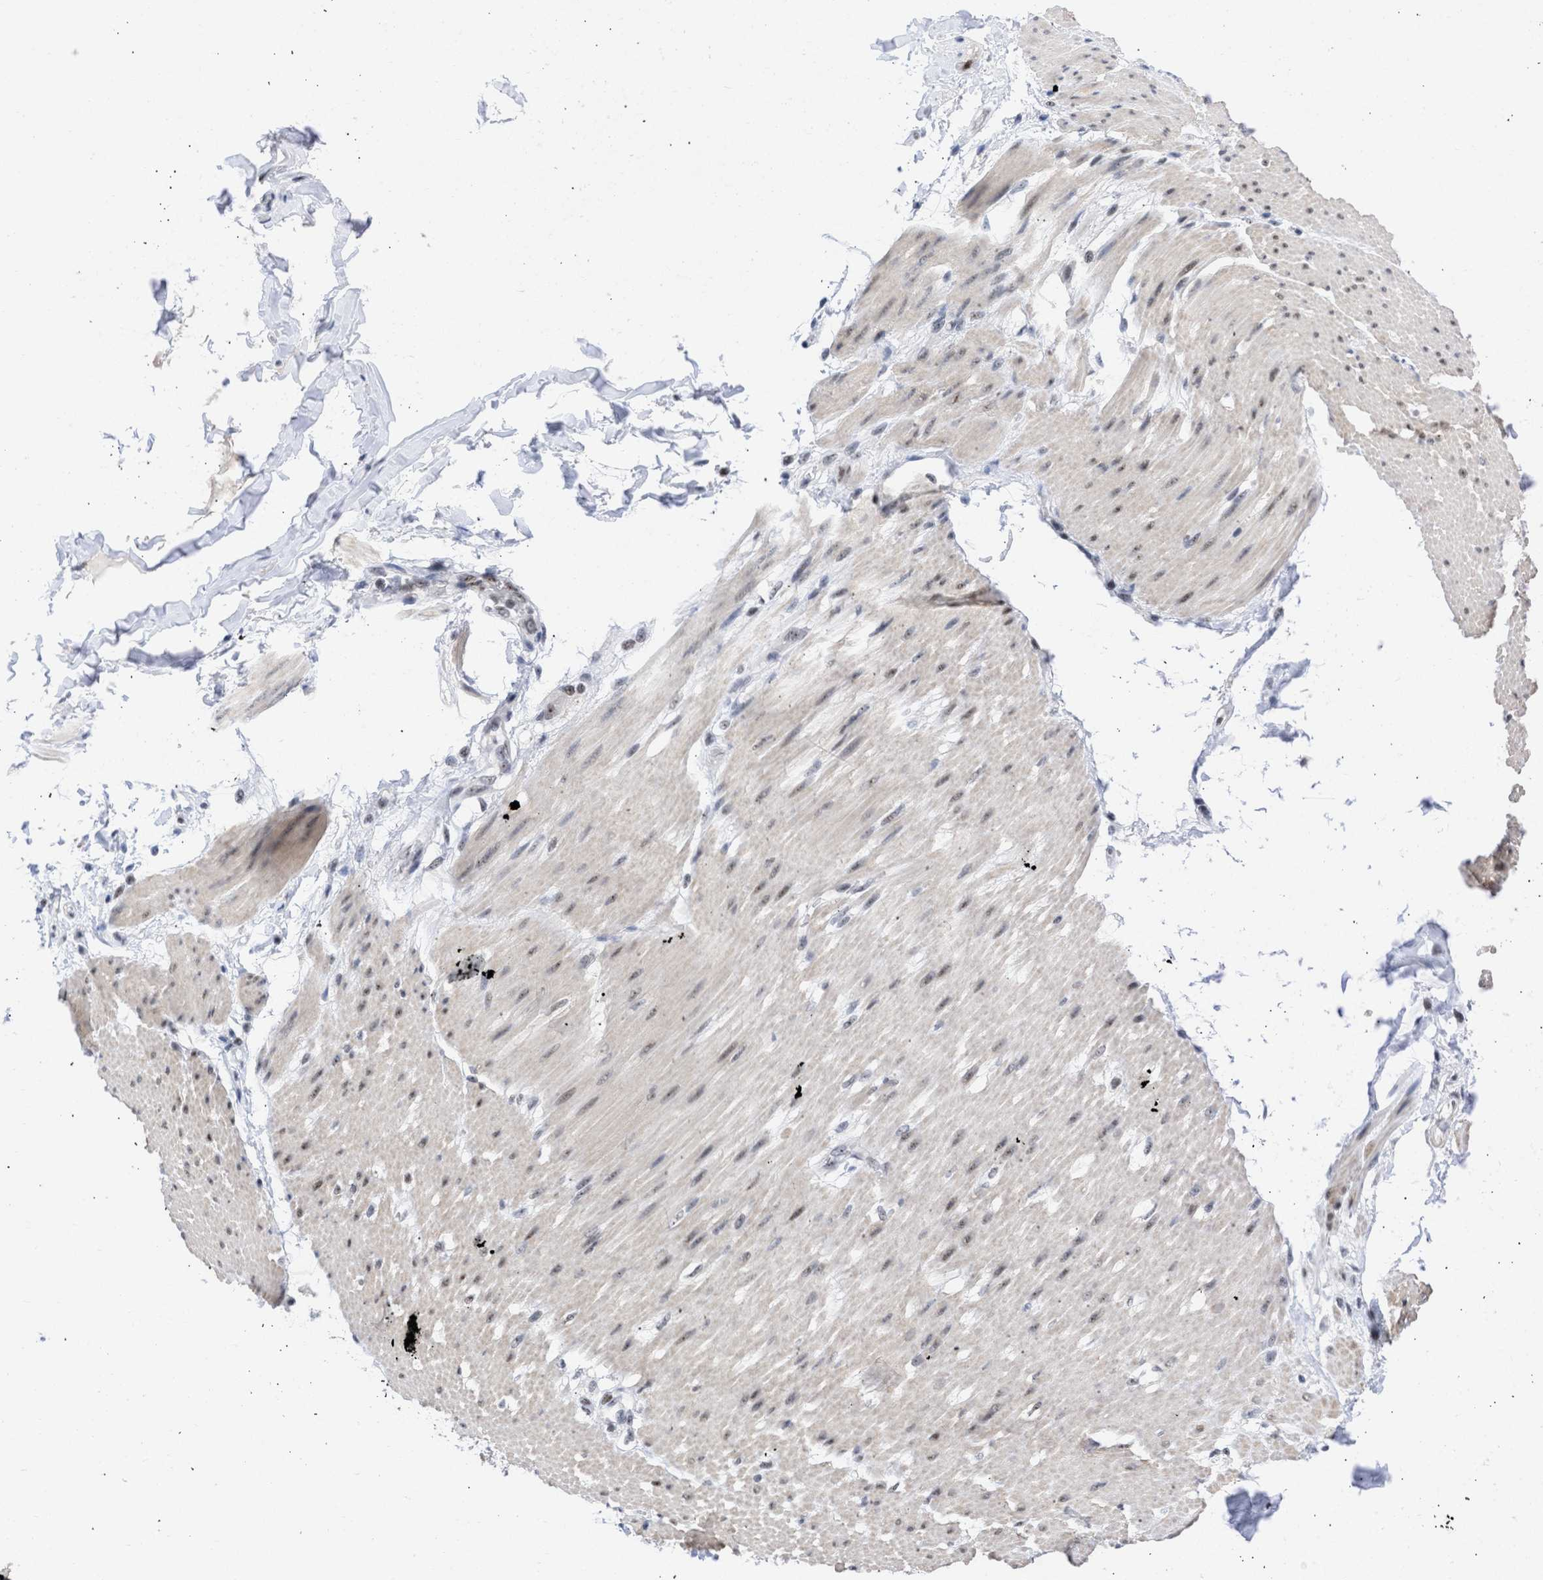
{"staining": {"intensity": "negative", "quantity": "none", "location": "none"}, "tissue": "adipose tissue", "cell_type": "Adipocytes", "image_type": "normal", "snomed": [{"axis": "morphology", "description": "Normal tissue, NOS"}, {"axis": "morphology", "description": "Adenocarcinoma, NOS"}, {"axis": "topography", "description": "Duodenum"}, {"axis": "topography", "description": "Peripheral nerve tissue"}], "caption": "IHC of unremarkable adipose tissue reveals no positivity in adipocytes.", "gene": "DDX41", "patient": {"sex": "female", "age": 60}}